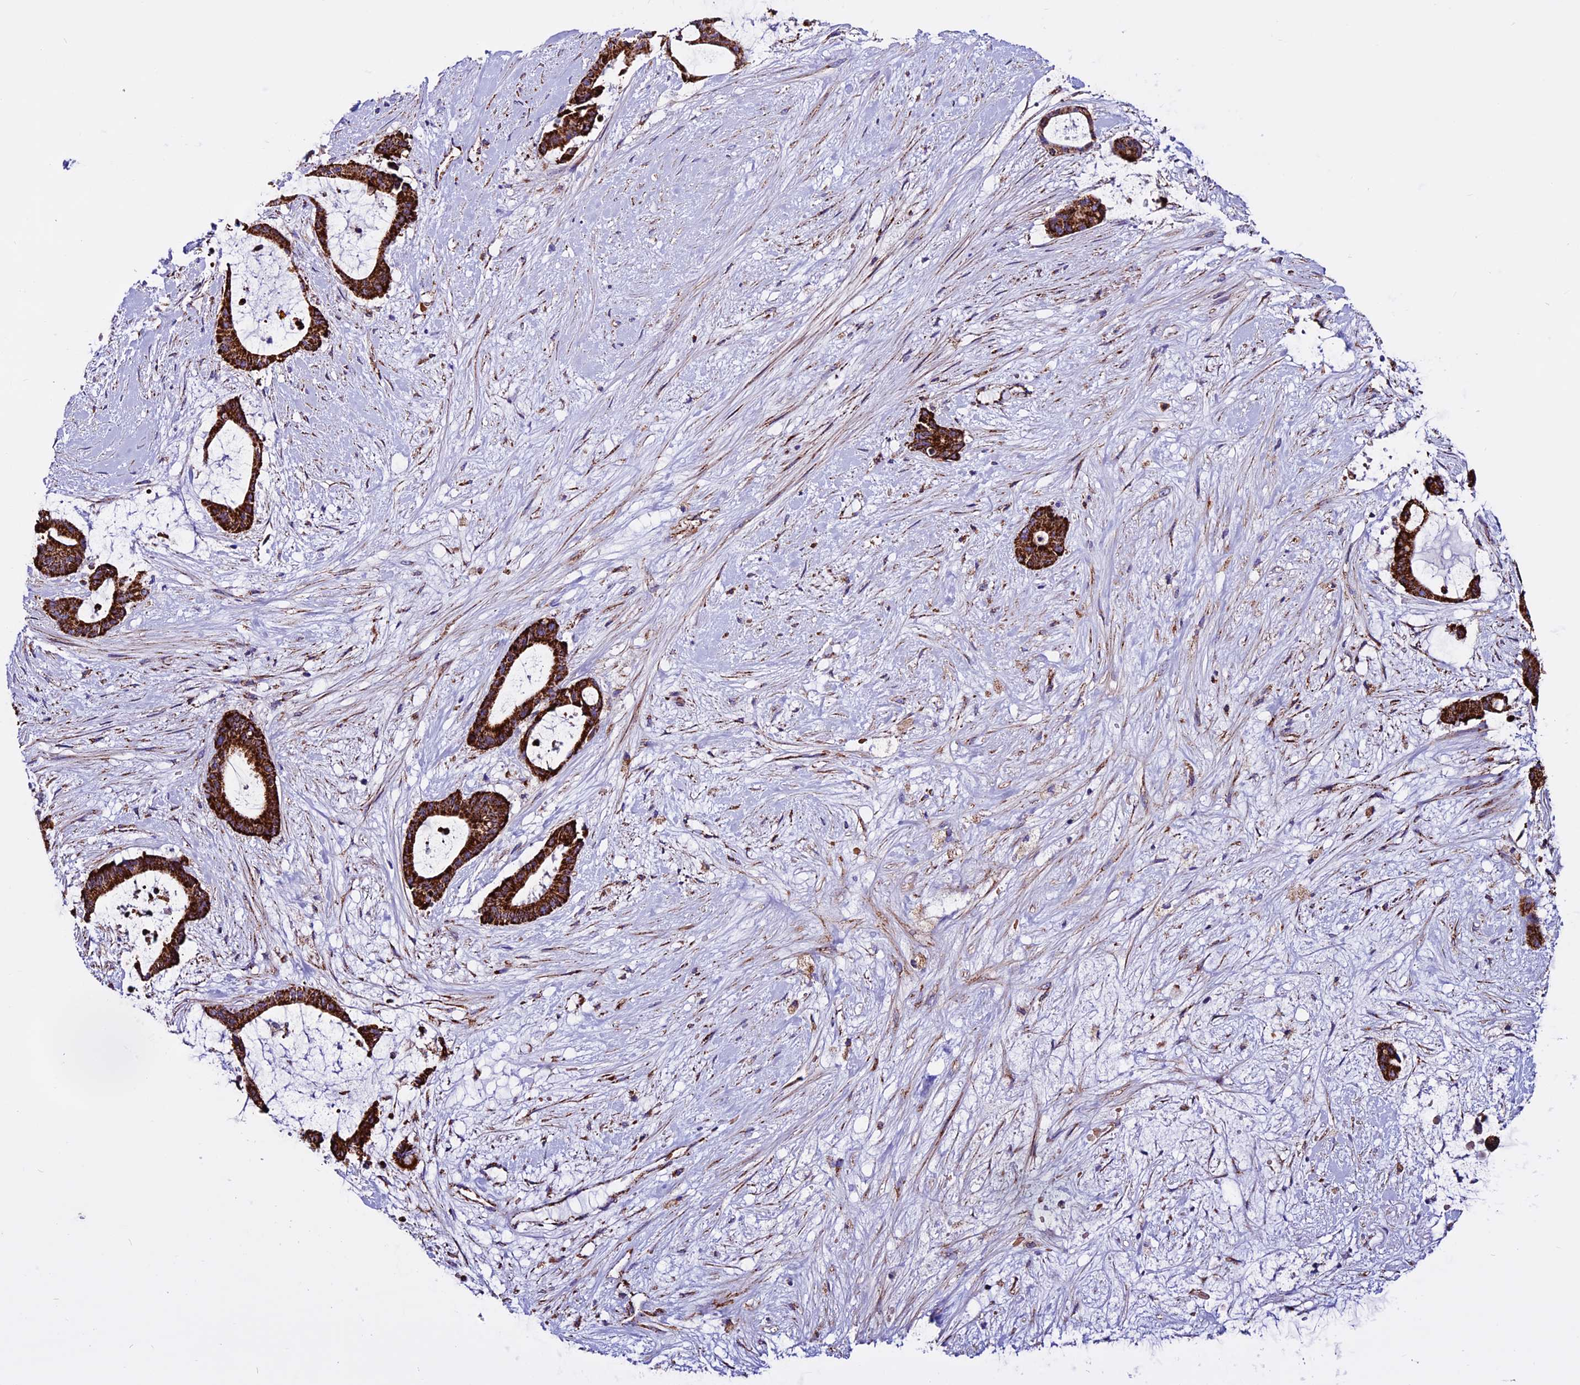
{"staining": {"intensity": "strong", "quantity": ">75%", "location": "cytoplasmic/membranous"}, "tissue": "liver cancer", "cell_type": "Tumor cells", "image_type": "cancer", "snomed": [{"axis": "morphology", "description": "Normal tissue, NOS"}, {"axis": "morphology", "description": "Cholangiocarcinoma"}, {"axis": "topography", "description": "Liver"}, {"axis": "topography", "description": "Peripheral nerve tissue"}], "caption": "Immunohistochemistry (IHC) photomicrograph of human liver cancer stained for a protein (brown), which shows high levels of strong cytoplasmic/membranous expression in about >75% of tumor cells.", "gene": "CX3CL1", "patient": {"sex": "female", "age": 73}}